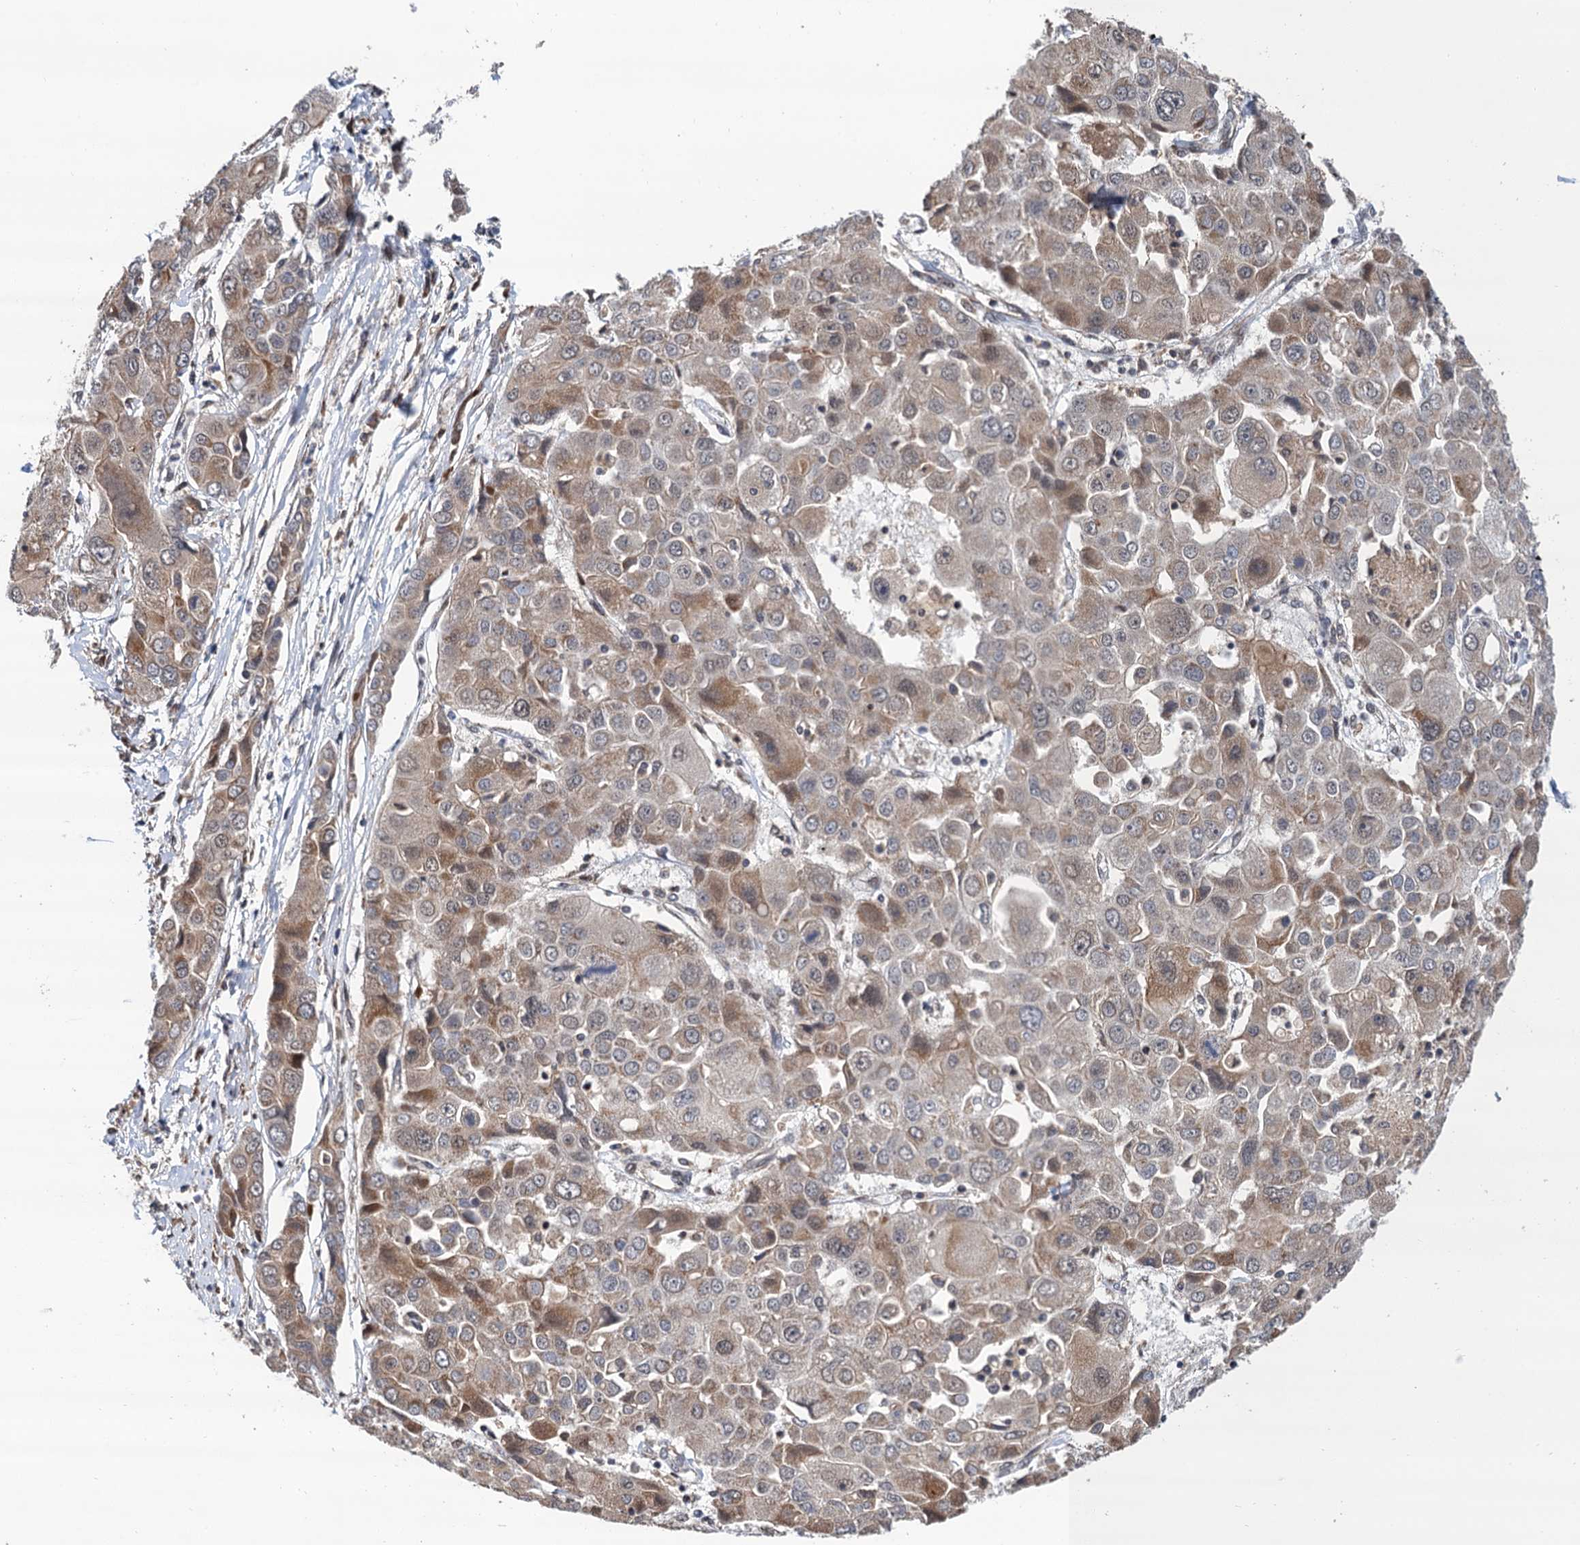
{"staining": {"intensity": "moderate", "quantity": "25%-75%", "location": "cytoplasmic/membranous"}, "tissue": "liver cancer", "cell_type": "Tumor cells", "image_type": "cancer", "snomed": [{"axis": "morphology", "description": "Cholangiocarcinoma"}, {"axis": "topography", "description": "Liver"}], "caption": "Protein expression by immunohistochemistry (IHC) demonstrates moderate cytoplasmic/membranous positivity in about 25%-75% of tumor cells in liver cancer (cholangiocarcinoma).", "gene": "CMPK2", "patient": {"sex": "male", "age": 67}}